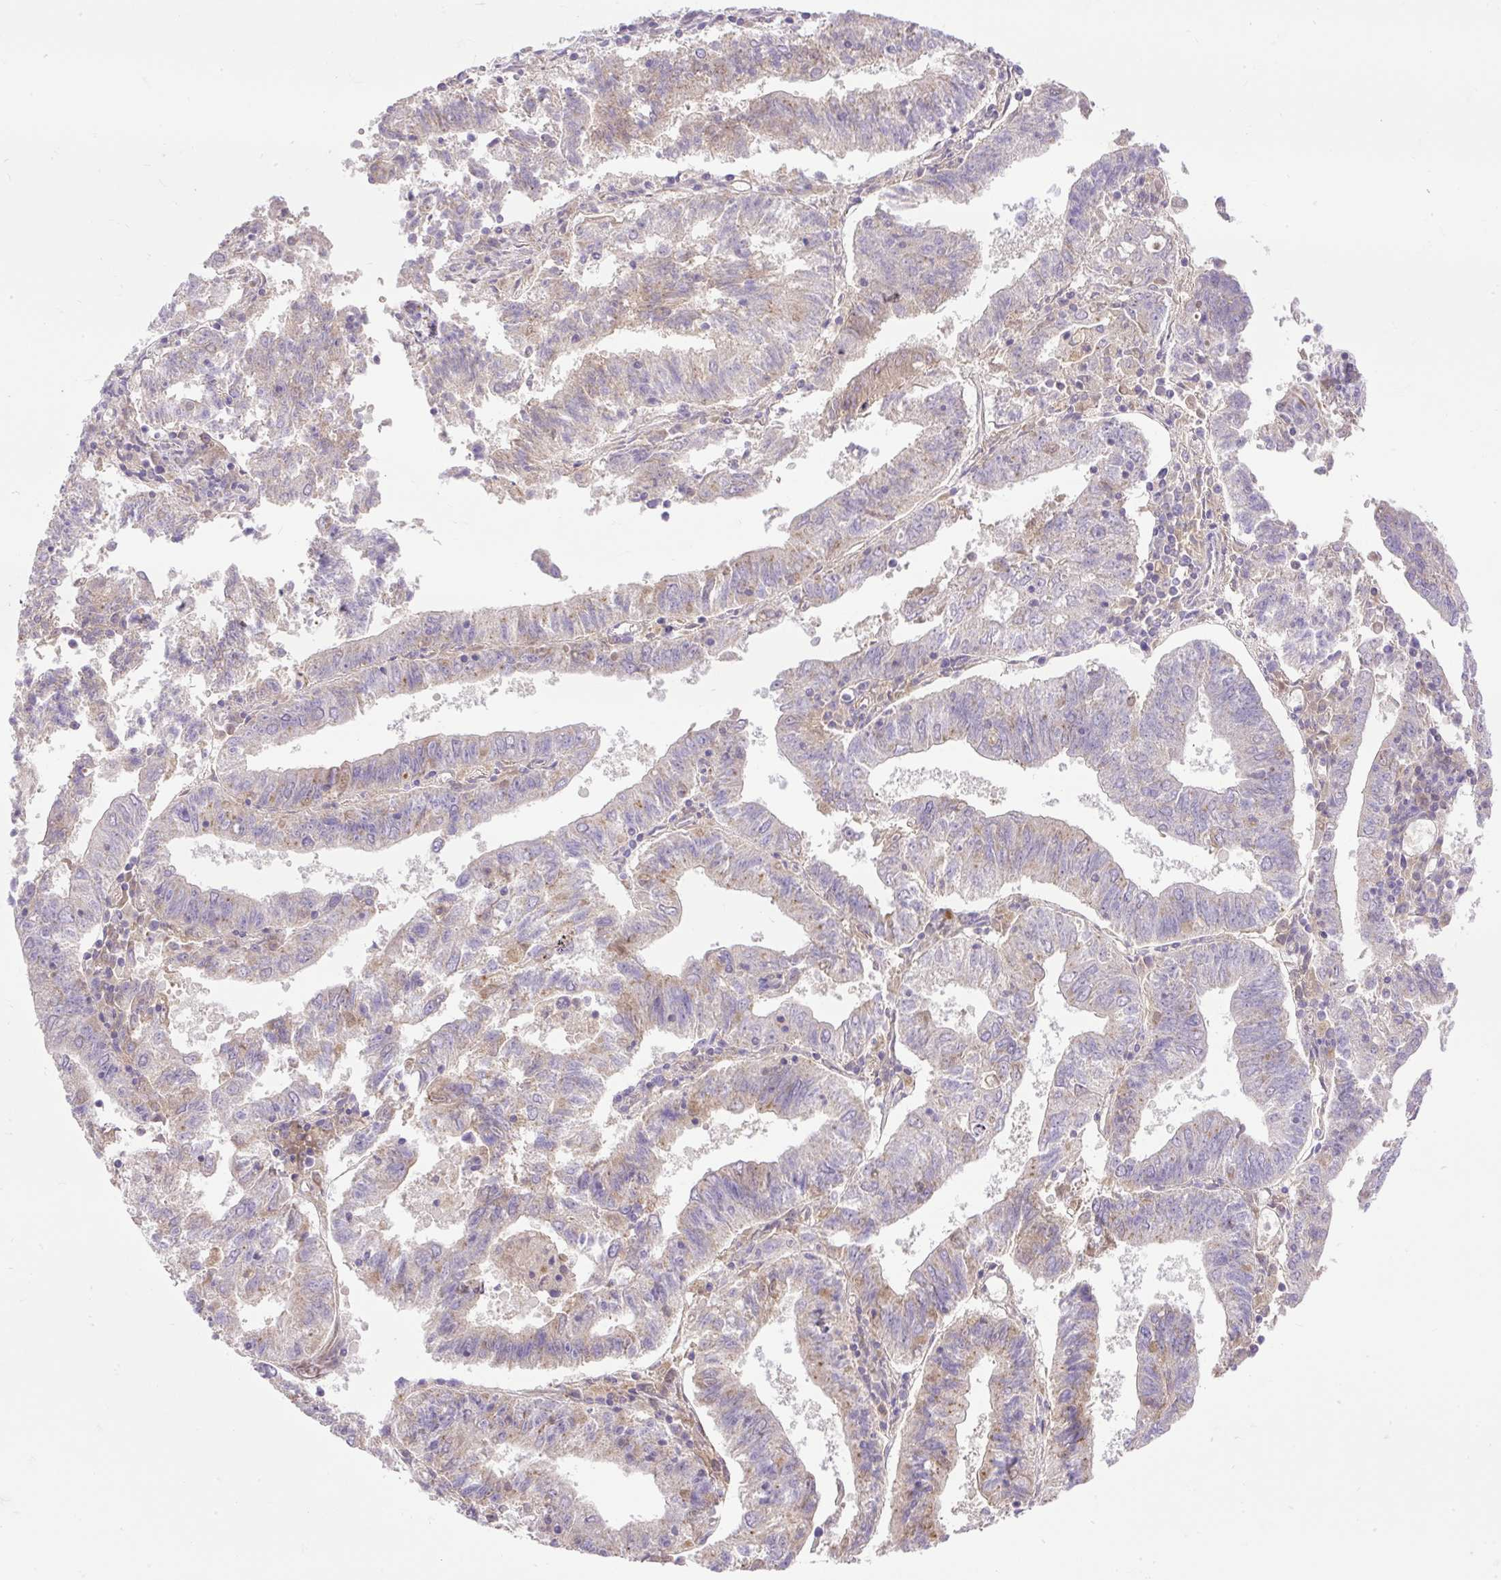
{"staining": {"intensity": "weak", "quantity": "25%-75%", "location": "cytoplasmic/membranous"}, "tissue": "endometrial cancer", "cell_type": "Tumor cells", "image_type": "cancer", "snomed": [{"axis": "morphology", "description": "Adenocarcinoma, NOS"}, {"axis": "topography", "description": "Endometrium"}], "caption": "DAB (3,3'-diaminobenzidine) immunohistochemical staining of human adenocarcinoma (endometrial) displays weak cytoplasmic/membranous protein expression in approximately 25%-75% of tumor cells.", "gene": "HEXB", "patient": {"sex": "female", "age": 82}}